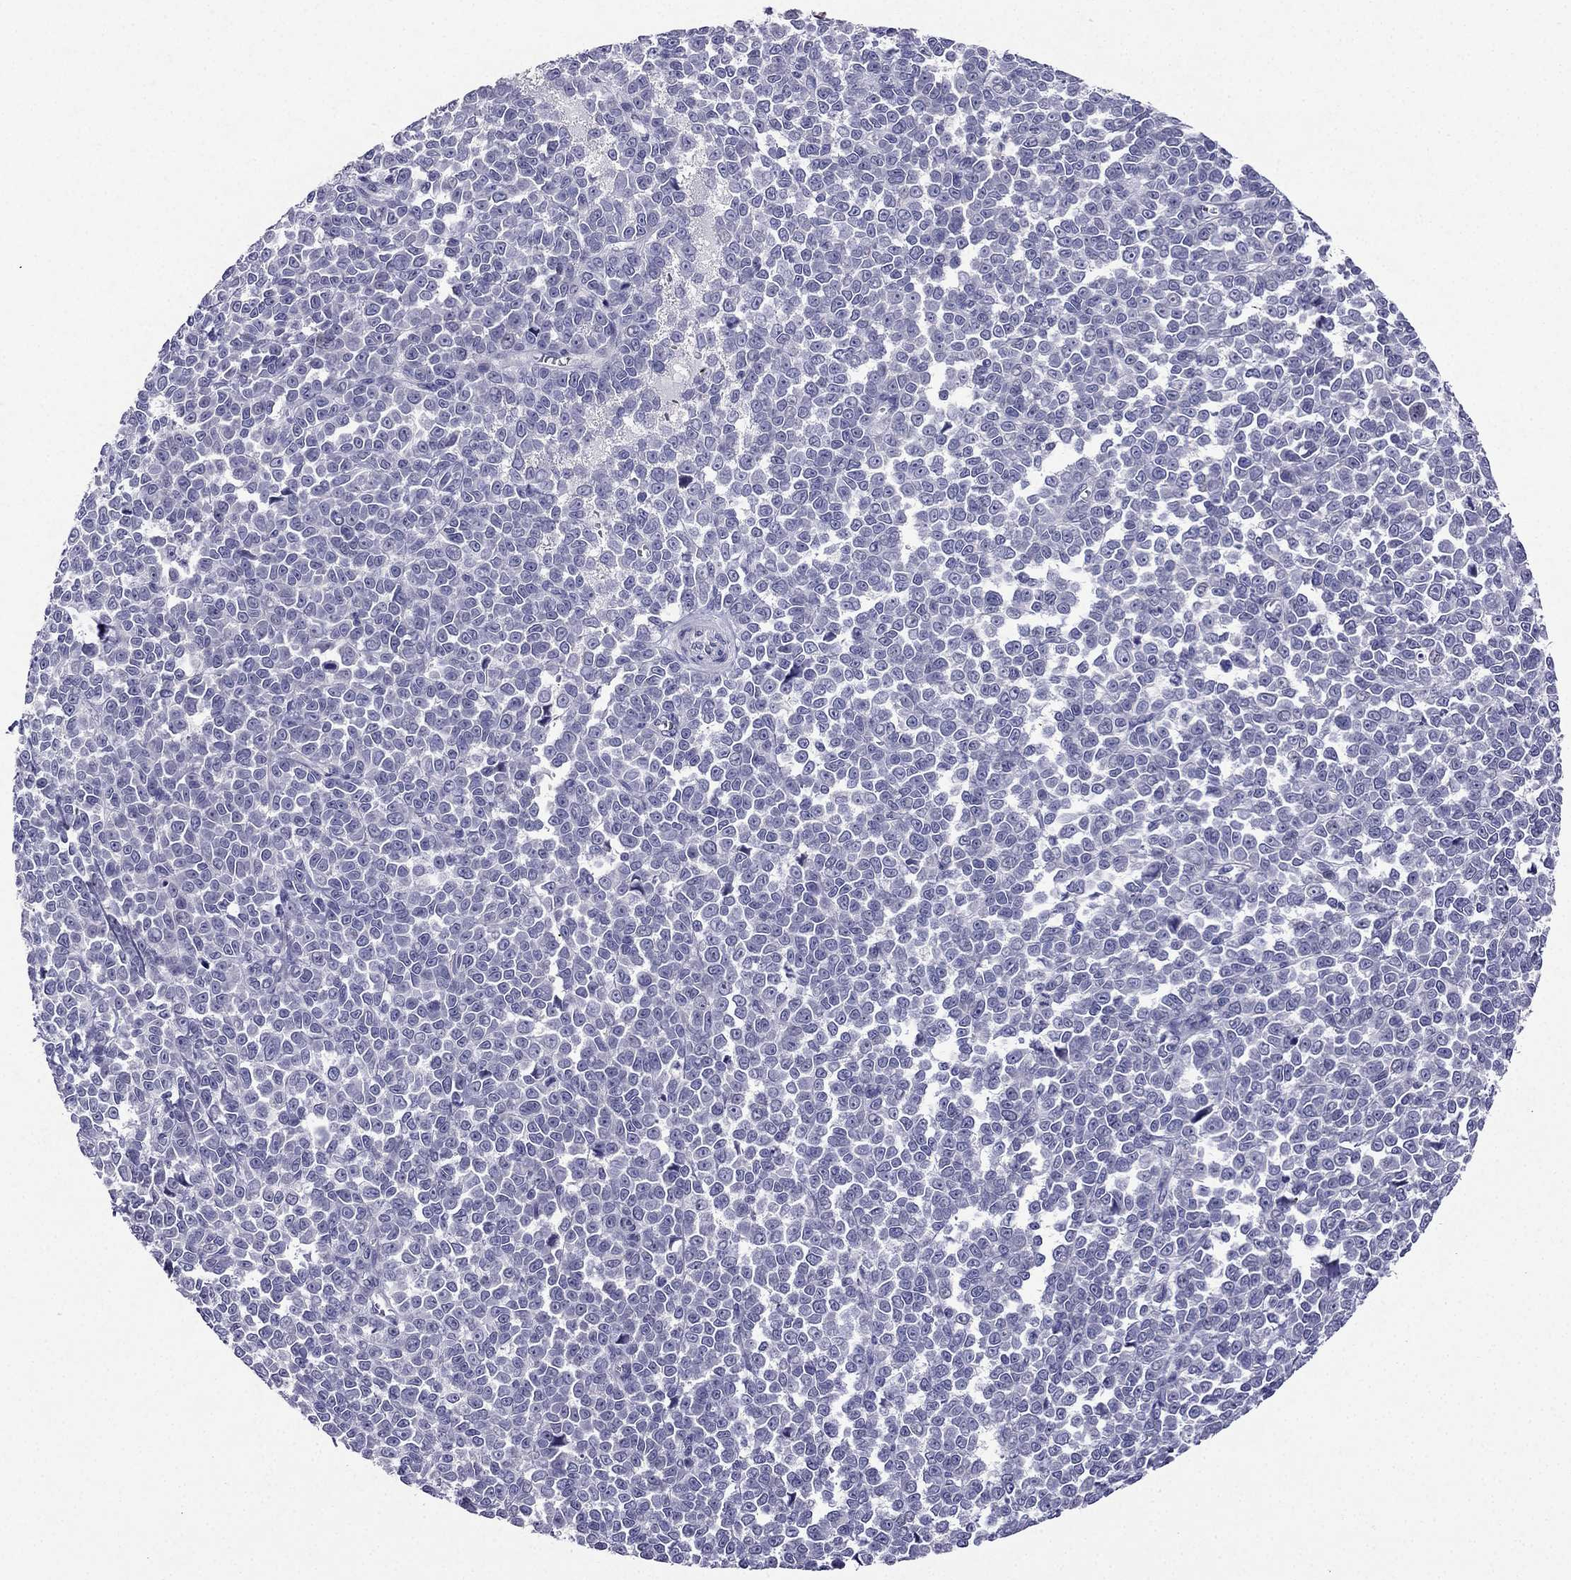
{"staining": {"intensity": "negative", "quantity": "none", "location": "none"}, "tissue": "melanoma", "cell_type": "Tumor cells", "image_type": "cancer", "snomed": [{"axis": "morphology", "description": "Malignant melanoma, NOS"}, {"axis": "topography", "description": "Skin"}], "caption": "Immunohistochemistry (IHC) histopathology image of human melanoma stained for a protein (brown), which displays no positivity in tumor cells.", "gene": "KCNJ10", "patient": {"sex": "female", "age": 95}}